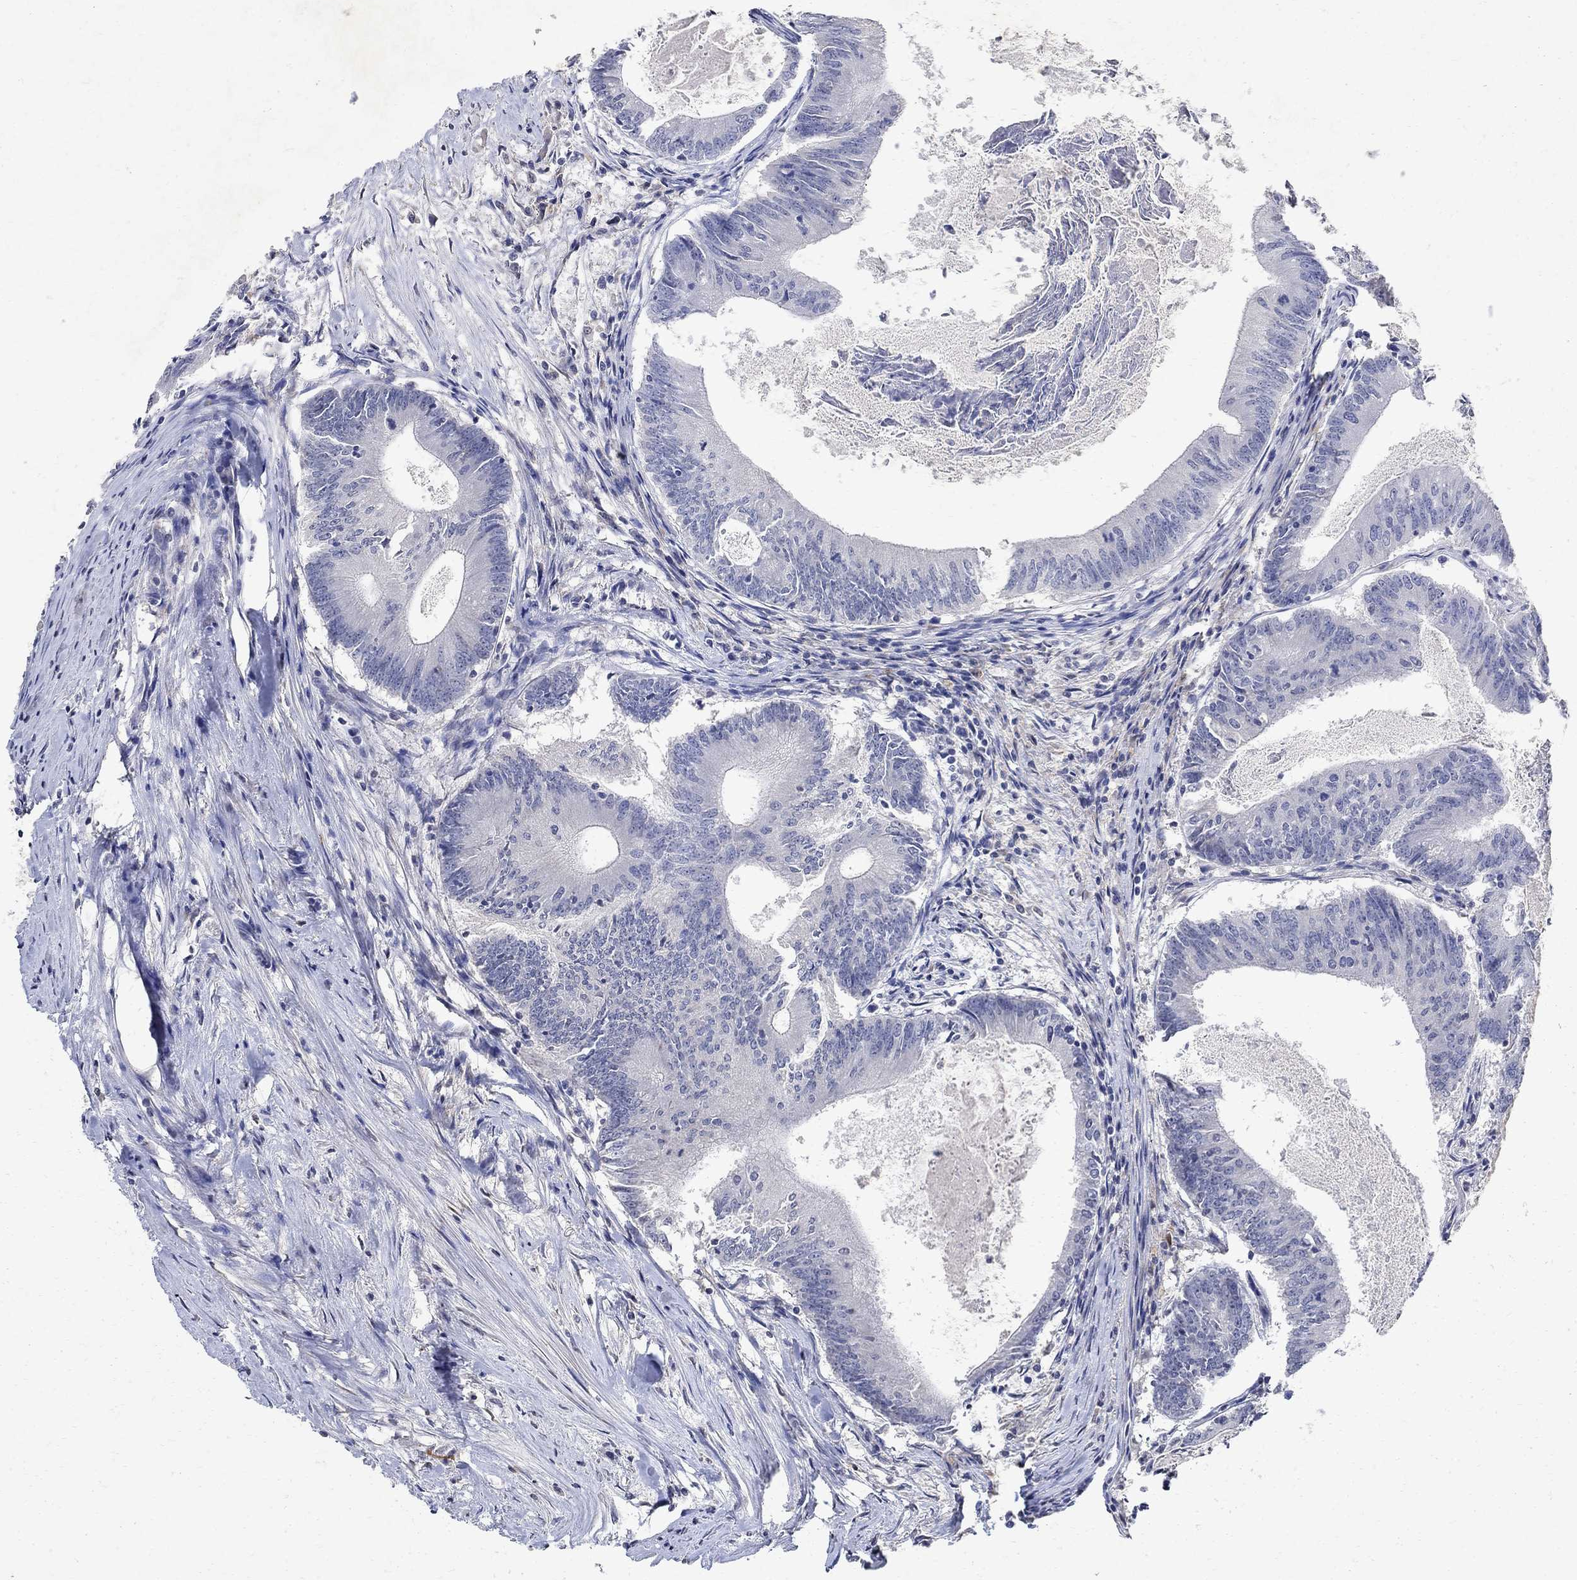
{"staining": {"intensity": "negative", "quantity": "none", "location": "none"}, "tissue": "colorectal cancer", "cell_type": "Tumor cells", "image_type": "cancer", "snomed": [{"axis": "morphology", "description": "Adenocarcinoma, NOS"}, {"axis": "topography", "description": "Colon"}], "caption": "The micrograph demonstrates no significant positivity in tumor cells of colorectal cancer (adenocarcinoma).", "gene": "TMEM169", "patient": {"sex": "female", "age": 70}}